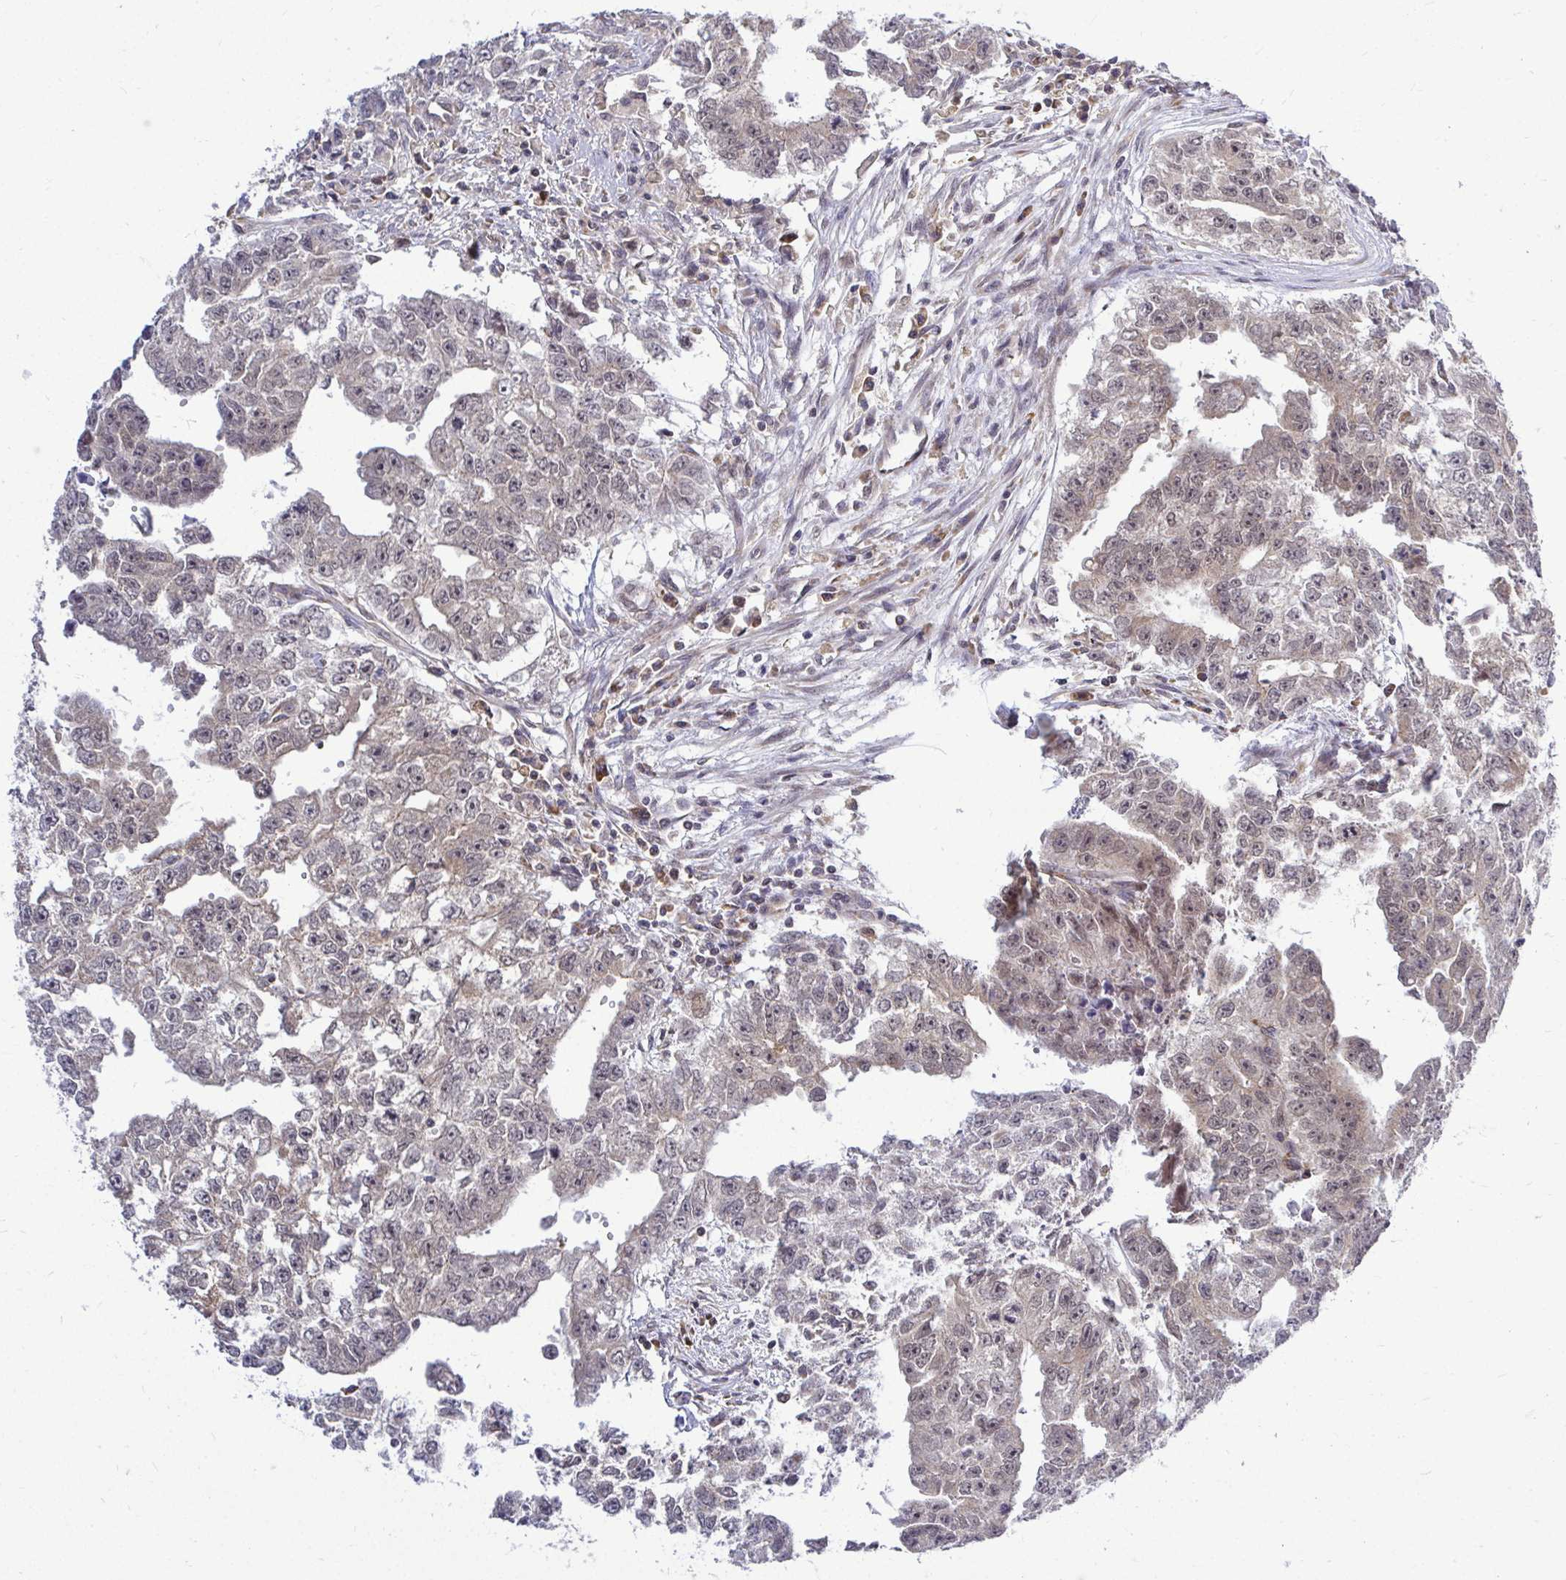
{"staining": {"intensity": "weak", "quantity": "<25%", "location": "cytoplasmic/membranous"}, "tissue": "testis cancer", "cell_type": "Tumor cells", "image_type": "cancer", "snomed": [{"axis": "morphology", "description": "Carcinoma, Embryonal, NOS"}, {"axis": "morphology", "description": "Teratoma, malignant, NOS"}, {"axis": "topography", "description": "Testis"}], "caption": "The histopathology image reveals no significant staining in tumor cells of testis malignant teratoma.", "gene": "FMR1", "patient": {"sex": "male", "age": 24}}